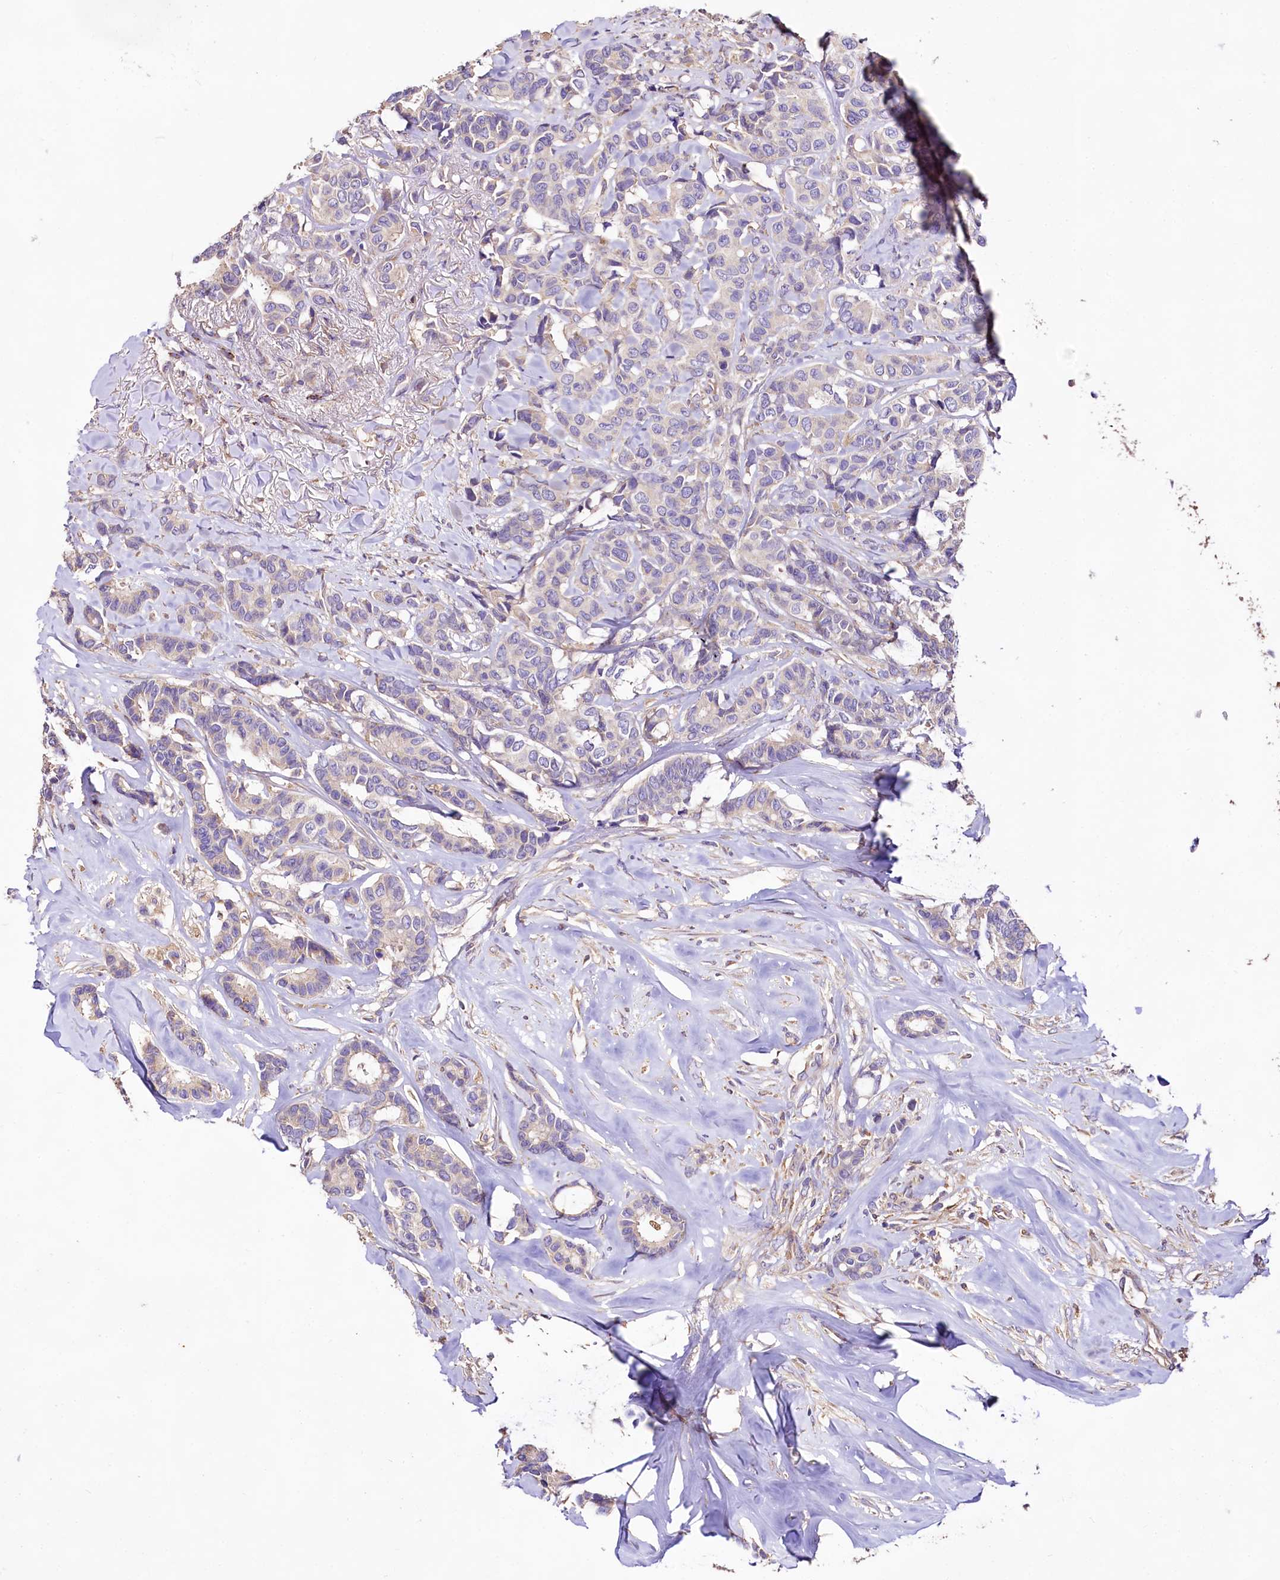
{"staining": {"intensity": "negative", "quantity": "none", "location": "none"}, "tissue": "breast cancer", "cell_type": "Tumor cells", "image_type": "cancer", "snomed": [{"axis": "morphology", "description": "Duct carcinoma"}, {"axis": "topography", "description": "Breast"}], "caption": "Immunohistochemistry (IHC) photomicrograph of neoplastic tissue: breast infiltrating ductal carcinoma stained with DAB (3,3'-diaminobenzidine) shows no significant protein expression in tumor cells. The staining was performed using DAB (3,3'-diaminobenzidine) to visualize the protein expression in brown, while the nuclei were stained in blue with hematoxylin (Magnification: 20x).", "gene": "DMXL2", "patient": {"sex": "female", "age": 87}}